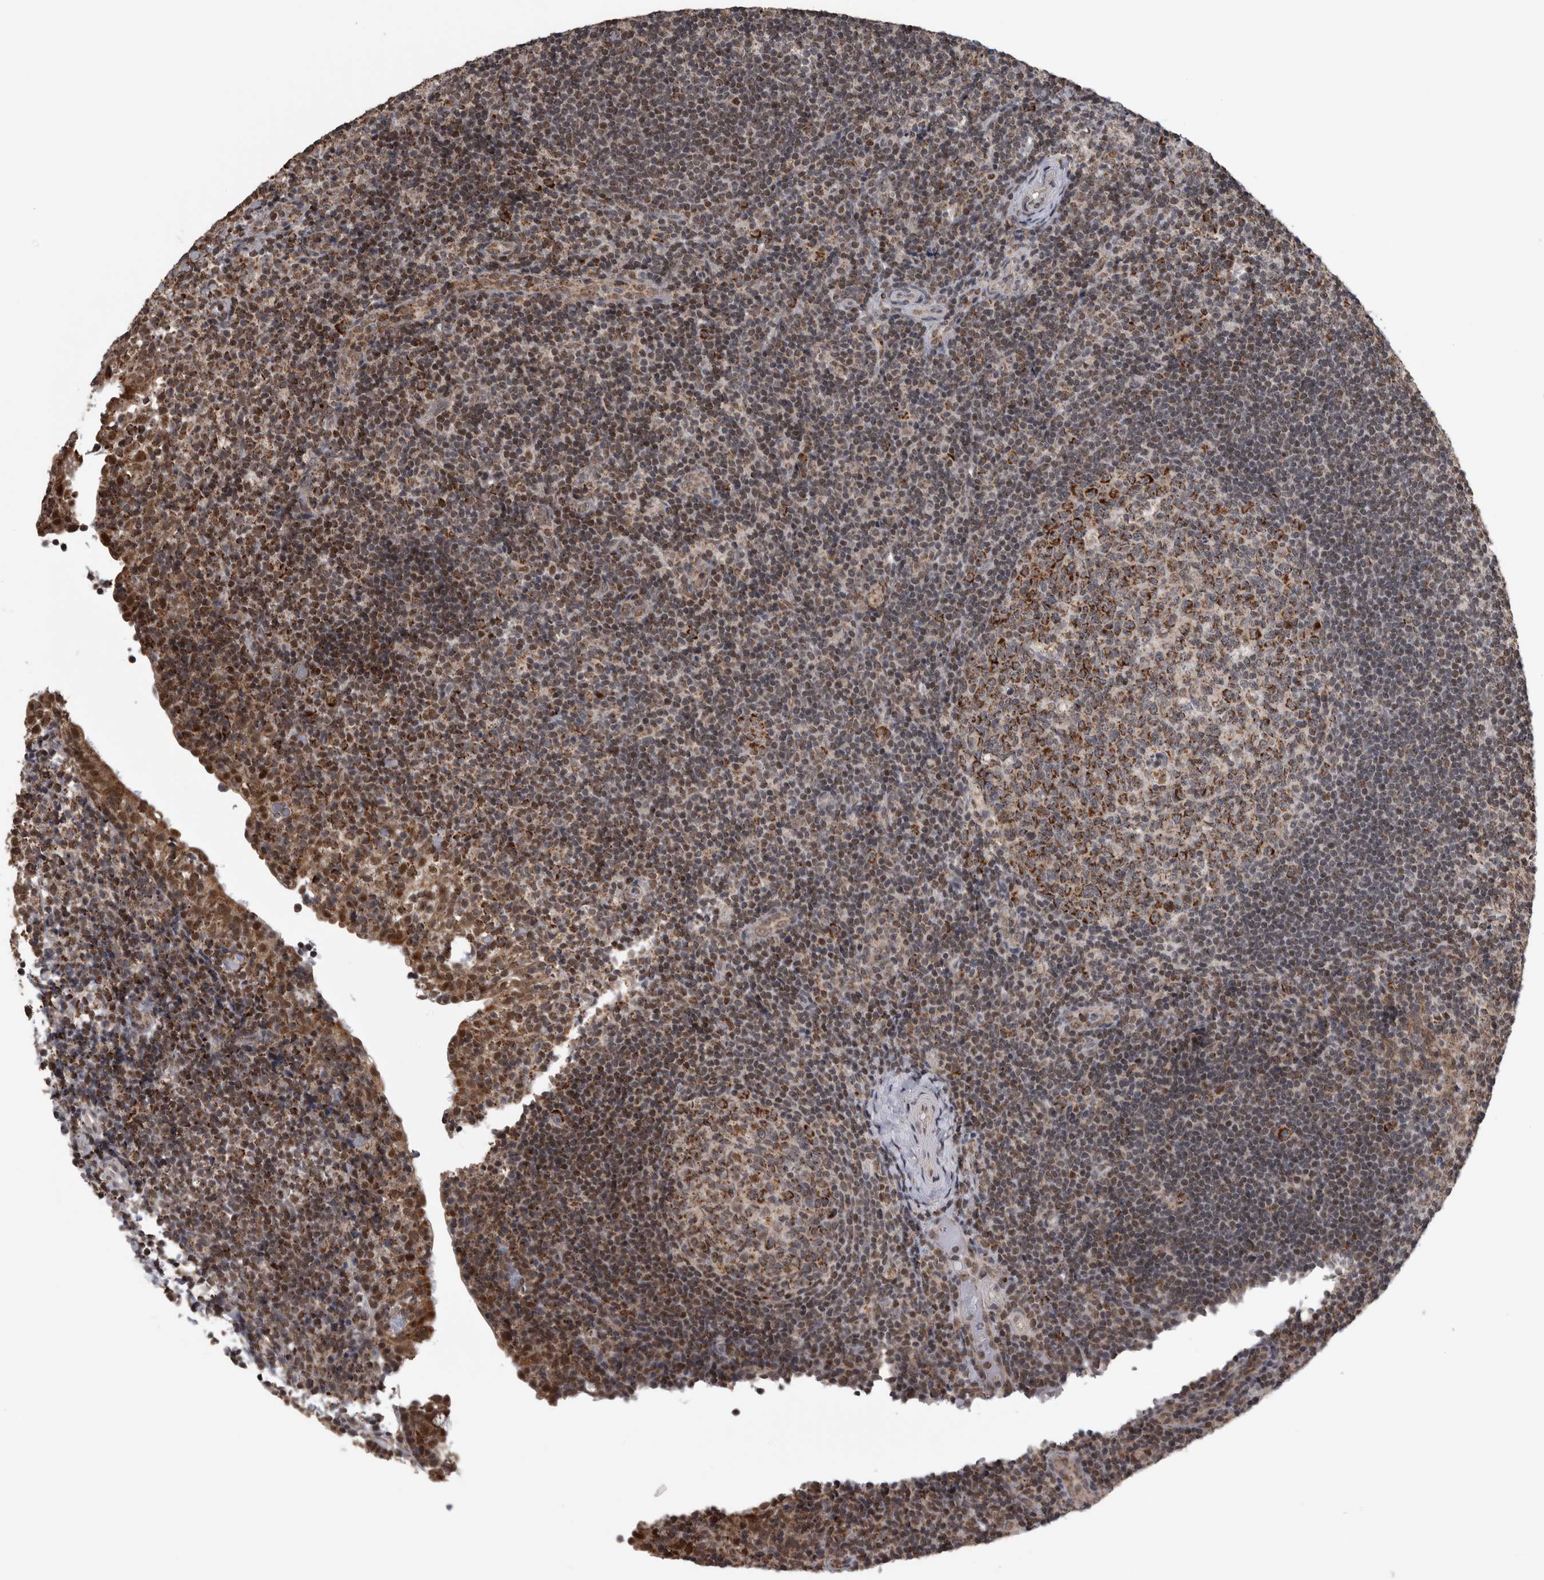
{"staining": {"intensity": "strong", "quantity": "25%-75%", "location": "cytoplasmic/membranous"}, "tissue": "tonsil", "cell_type": "Germinal center cells", "image_type": "normal", "snomed": [{"axis": "morphology", "description": "Normal tissue, NOS"}, {"axis": "topography", "description": "Tonsil"}], "caption": "Tonsil stained with DAB (3,3'-diaminobenzidine) immunohistochemistry (IHC) shows high levels of strong cytoplasmic/membranous expression in approximately 25%-75% of germinal center cells.", "gene": "OR2K2", "patient": {"sex": "female", "age": 40}}